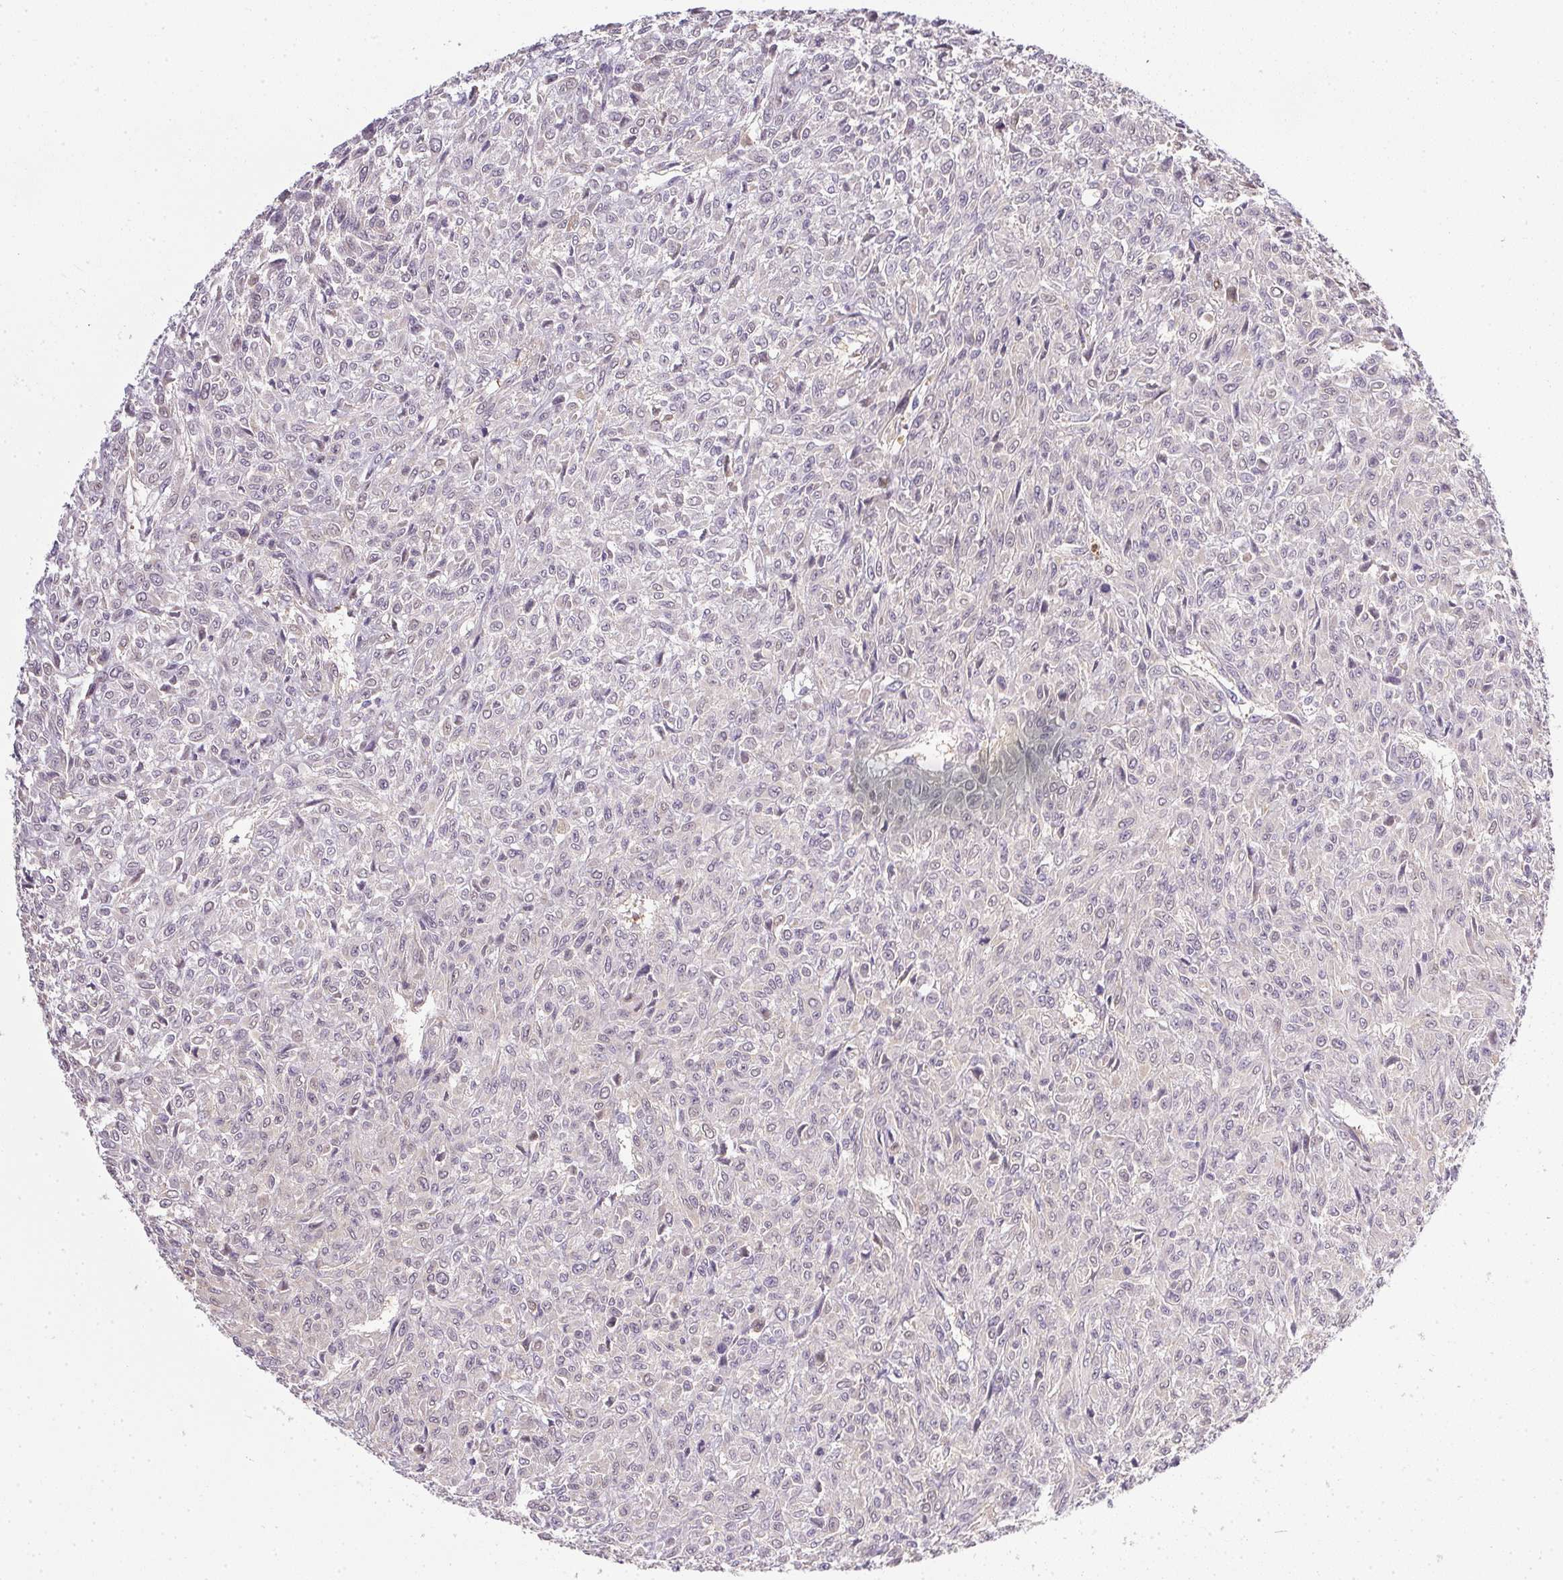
{"staining": {"intensity": "negative", "quantity": "none", "location": "none"}, "tissue": "renal cancer", "cell_type": "Tumor cells", "image_type": "cancer", "snomed": [{"axis": "morphology", "description": "Adenocarcinoma, NOS"}, {"axis": "topography", "description": "Kidney"}], "caption": "Human renal adenocarcinoma stained for a protein using immunohistochemistry shows no staining in tumor cells.", "gene": "DNAJC5G", "patient": {"sex": "male", "age": 58}}